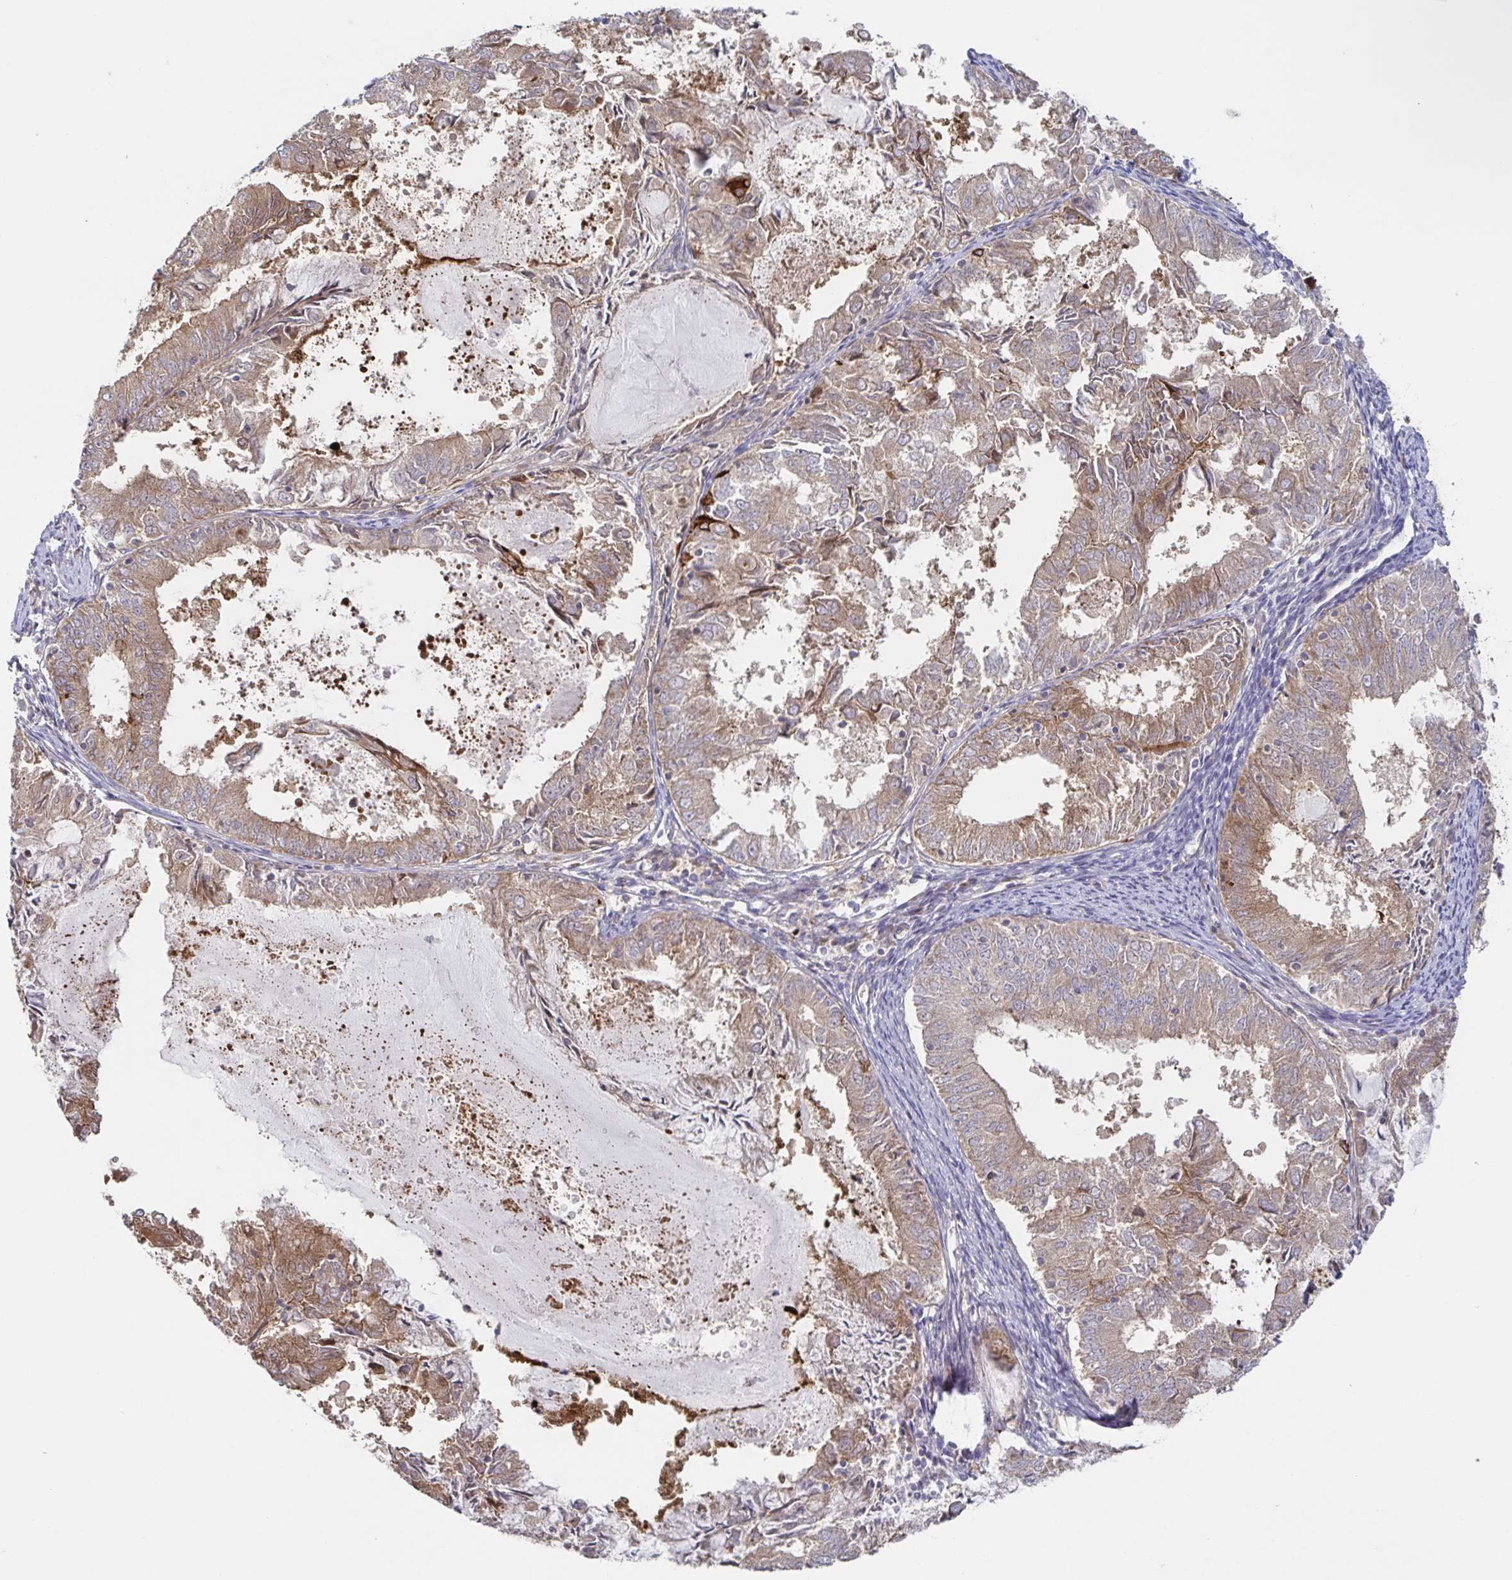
{"staining": {"intensity": "weak", "quantity": "25%-75%", "location": "cytoplasmic/membranous"}, "tissue": "endometrial cancer", "cell_type": "Tumor cells", "image_type": "cancer", "snomed": [{"axis": "morphology", "description": "Adenocarcinoma, NOS"}, {"axis": "topography", "description": "Endometrium"}], "caption": "A brown stain shows weak cytoplasmic/membranous expression of a protein in human endometrial adenocarcinoma tumor cells.", "gene": "AACS", "patient": {"sex": "female", "age": 57}}